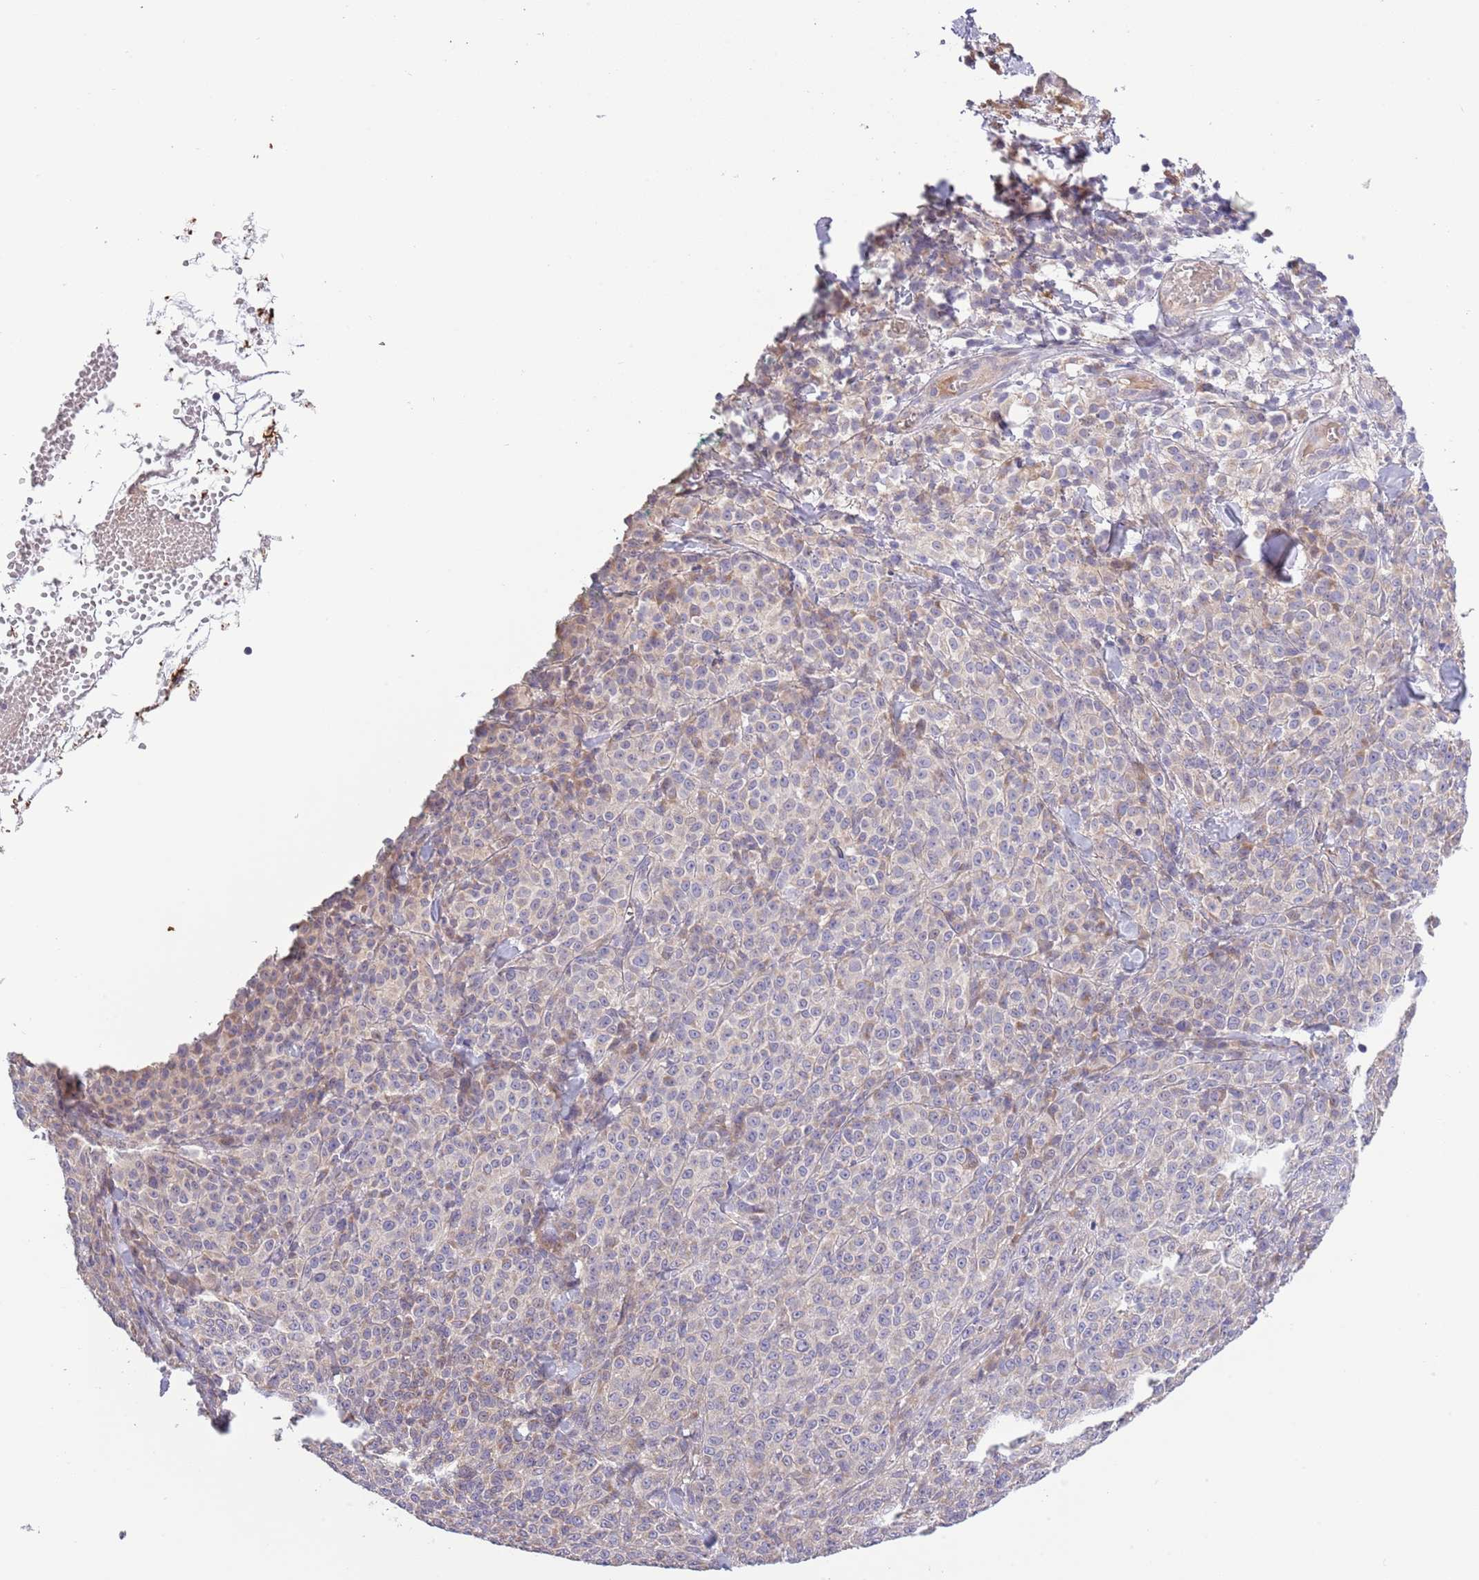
{"staining": {"intensity": "negative", "quantity": "none", "location": "none"}, "tissue": "melanoma", "cell_type": "Tumor cells", "image_type": "cancer", "snomed": [{"axis": "morphology", "description": "Normal tissue, NOS"}, {"axis": "morphology", "description": "Malignant melanoma, NOS"}, {"axis": "topography", "description": "Skin"}], "caption": "Tumor cells are negative for brown protein staining in melanoma.", "gene": "LIPJ", "patient": {"sex": "female", "age": 34}}